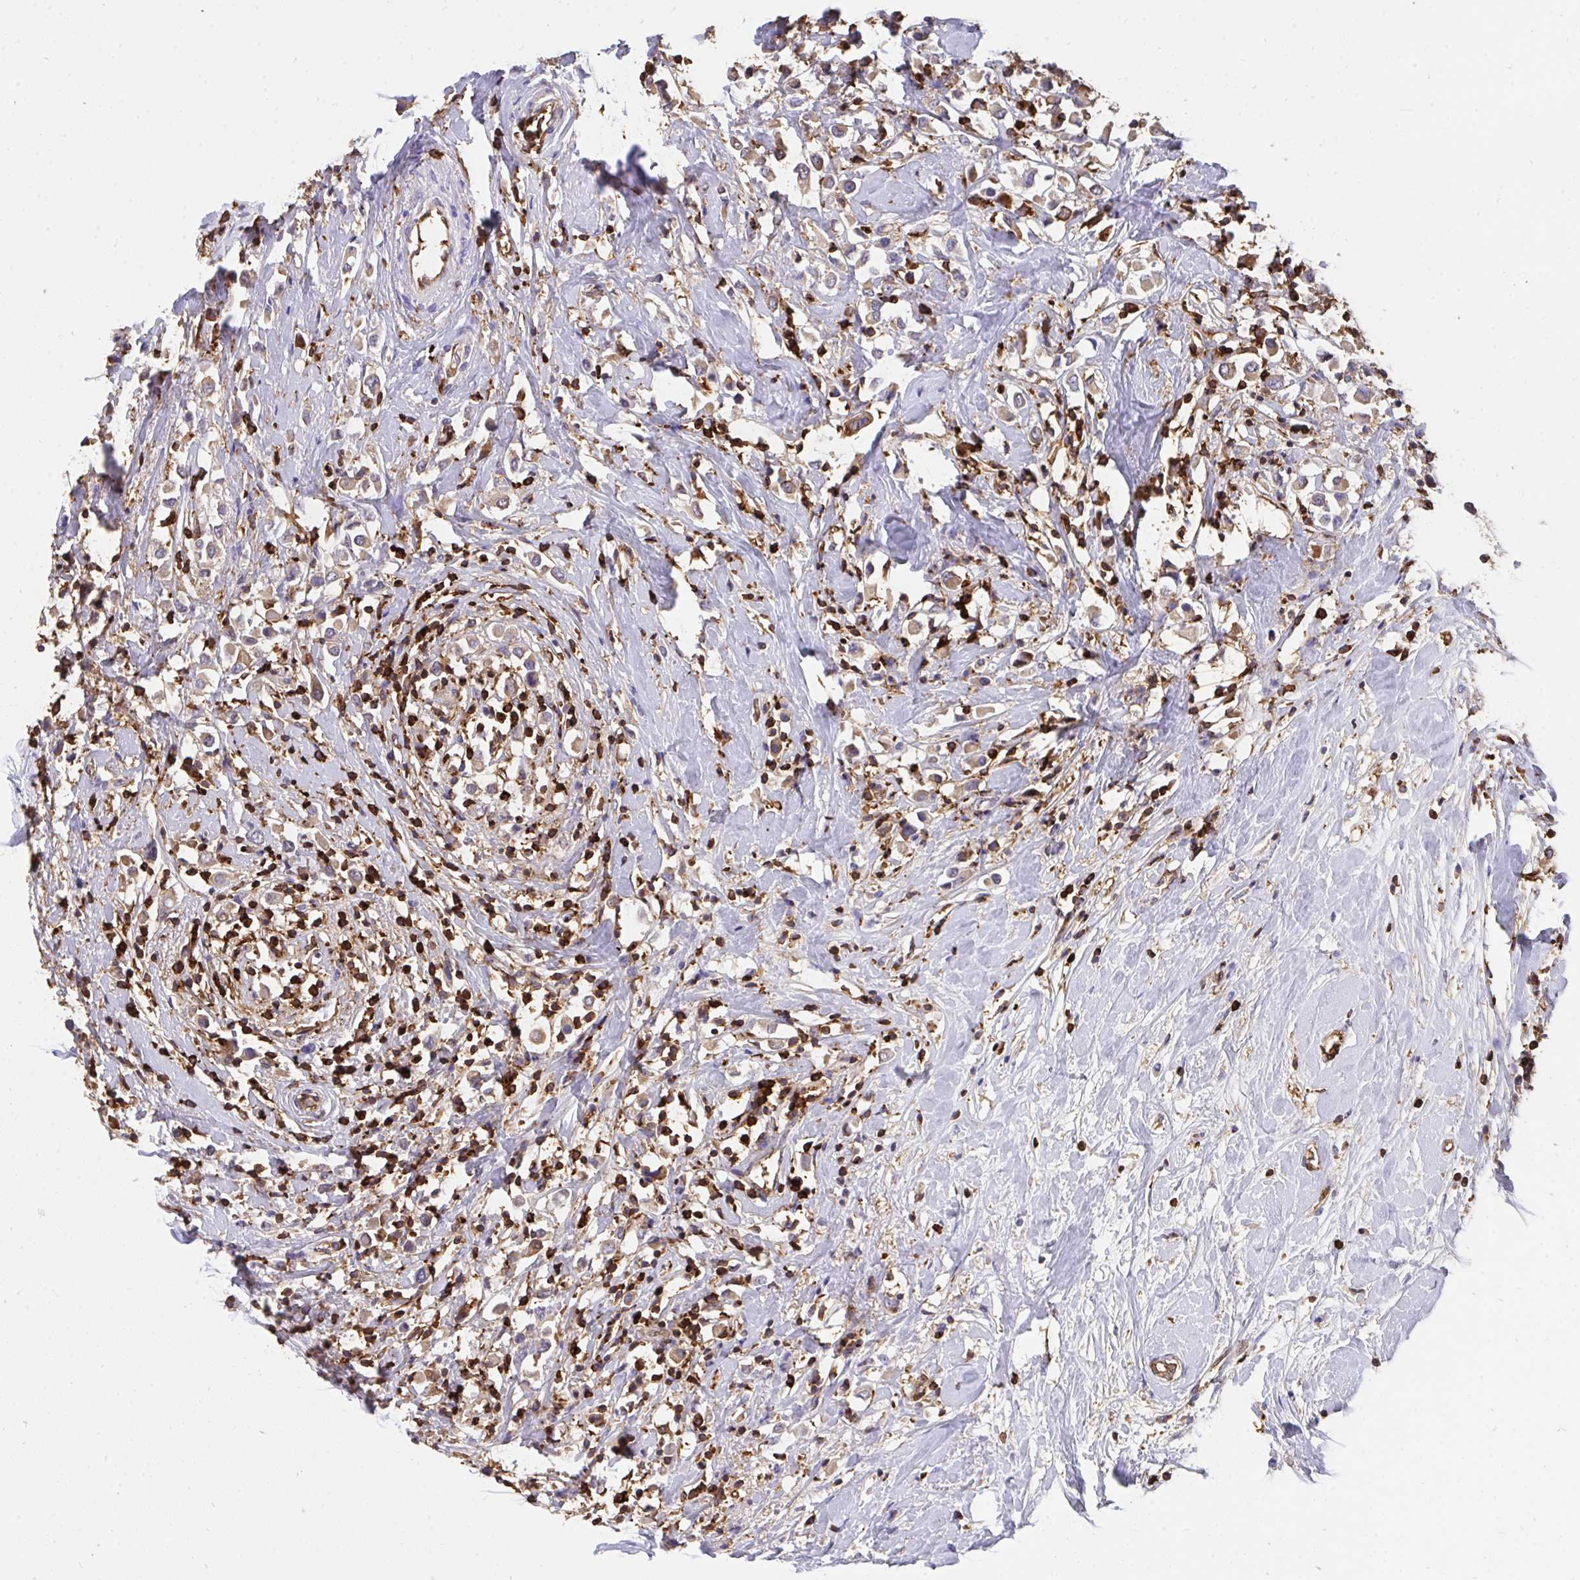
{"staining": {"intensity": "weak", "quantity": "<25%", "location": "cytoplasmic/membranous"}, "tissue": "breast cancer", "cell_type": "Tumor cells", "image_type": "cancer", "snomed": [{"axis": "morphology", "description": "Duct carcinoma"}, {"axis": "topography", "description": "Breast"}], "caption": "The IHC micrograph has no significant positivity in tumor cells of breast infiltrating ductal carcinoma tissue.", "gene": "CFL1", "patient": {"sex": "female", "age": 61}}